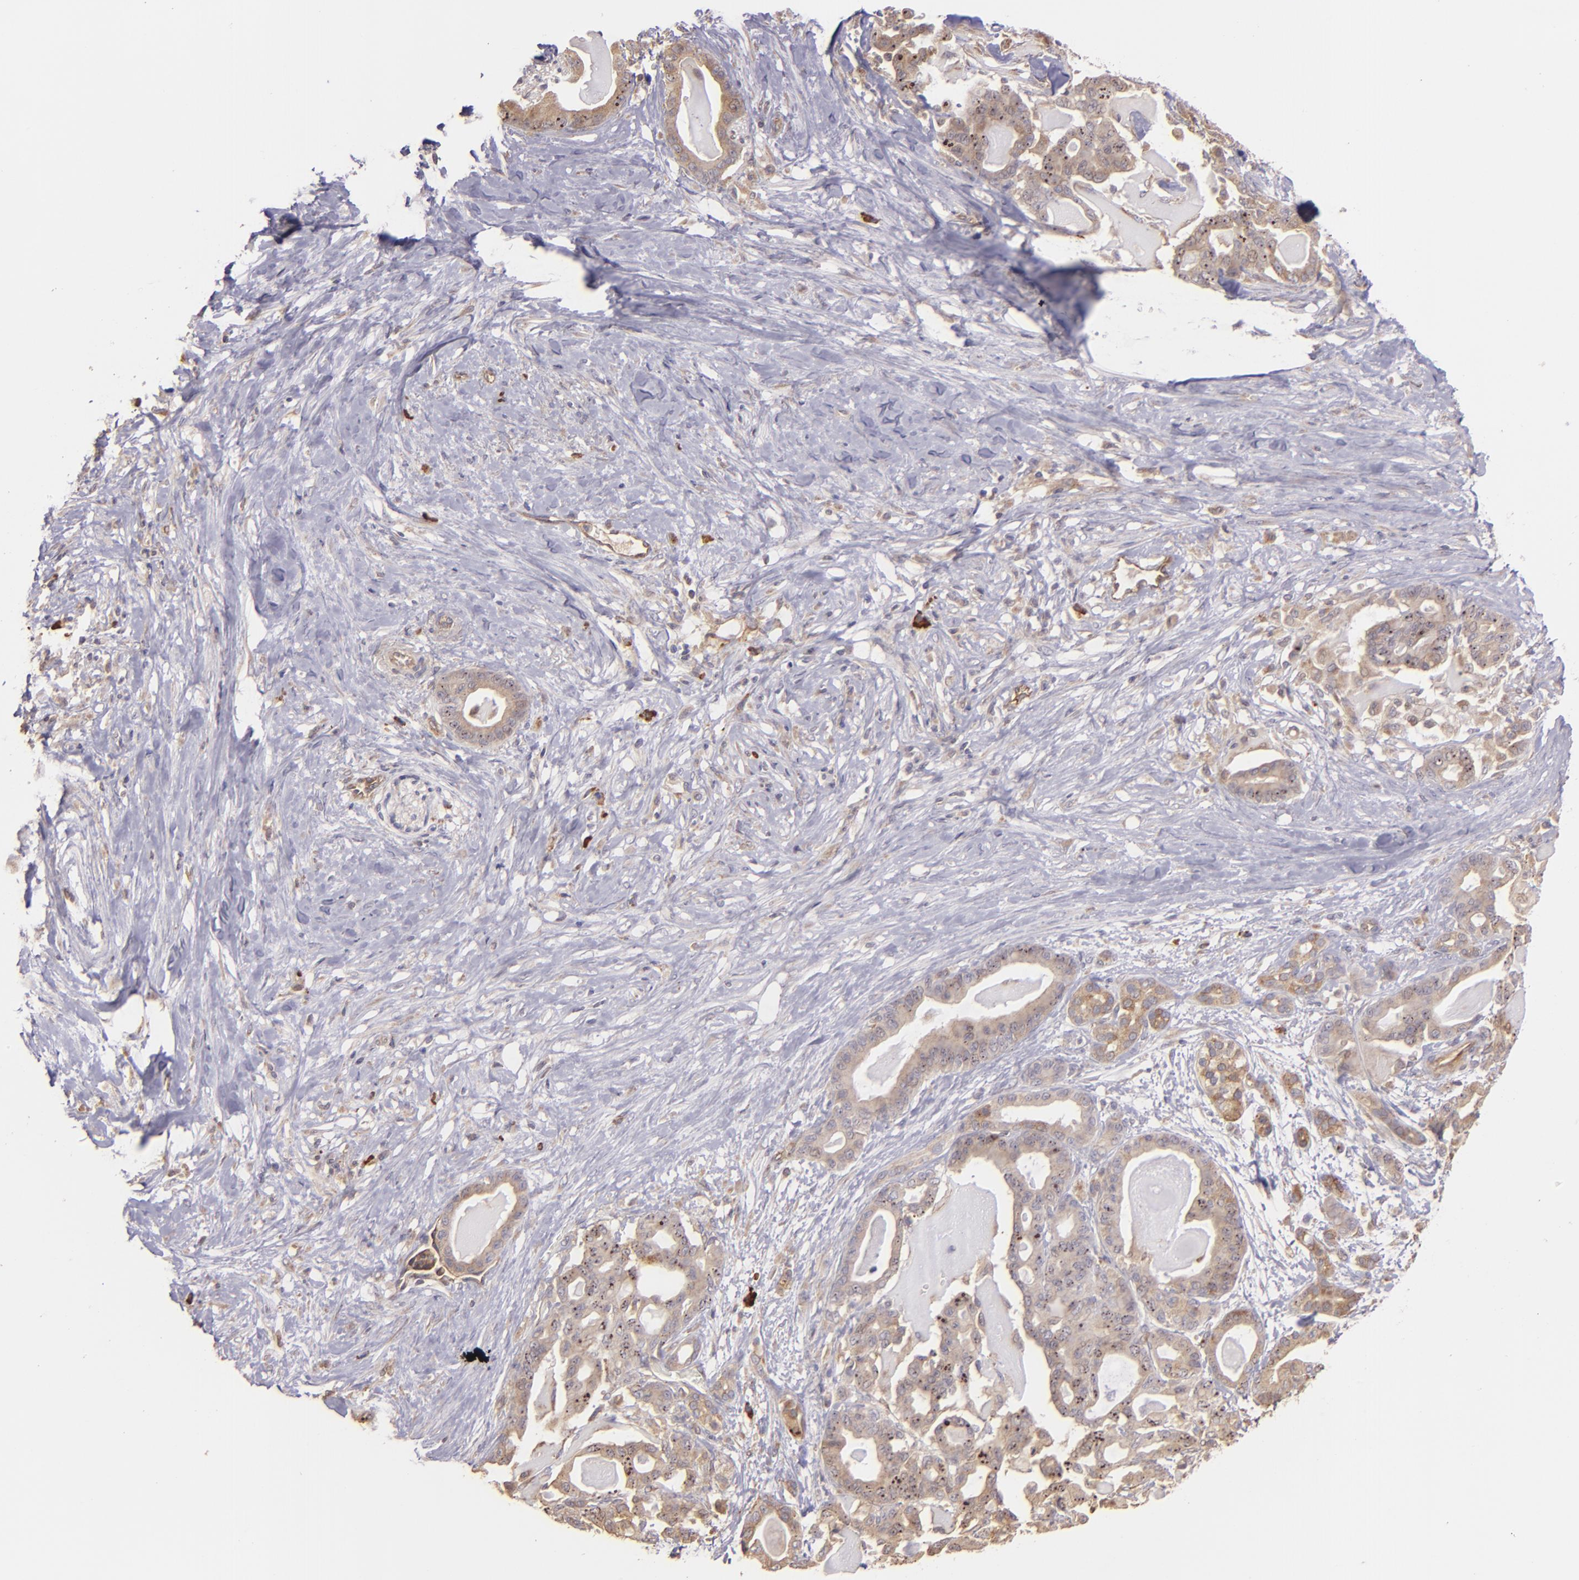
{"staining": {"intensity": "moderate", "quantity": ">75%", "location": "cytoplasmic/membranous"}, "tissue": "pancreatic cancer", "cell_type": "Tumor cells", "image_type": "cancer", "snomed": [{"axis": "morphology", "description": "Adenocarcinoma, NOS"}, {"axis": "topography", "description": "Pancreas"}], "caption": "Brown immunohistochemical staining in adenocarcinoma (pancreatic) displays moderate cytoplasmic/membranous expression in about >75% of tumor cells. (brown staining indicates protein expression, while blue staining denotes nuclei).", "gene": "ECE1", "patient": {"sex": "male", "age": 63}}